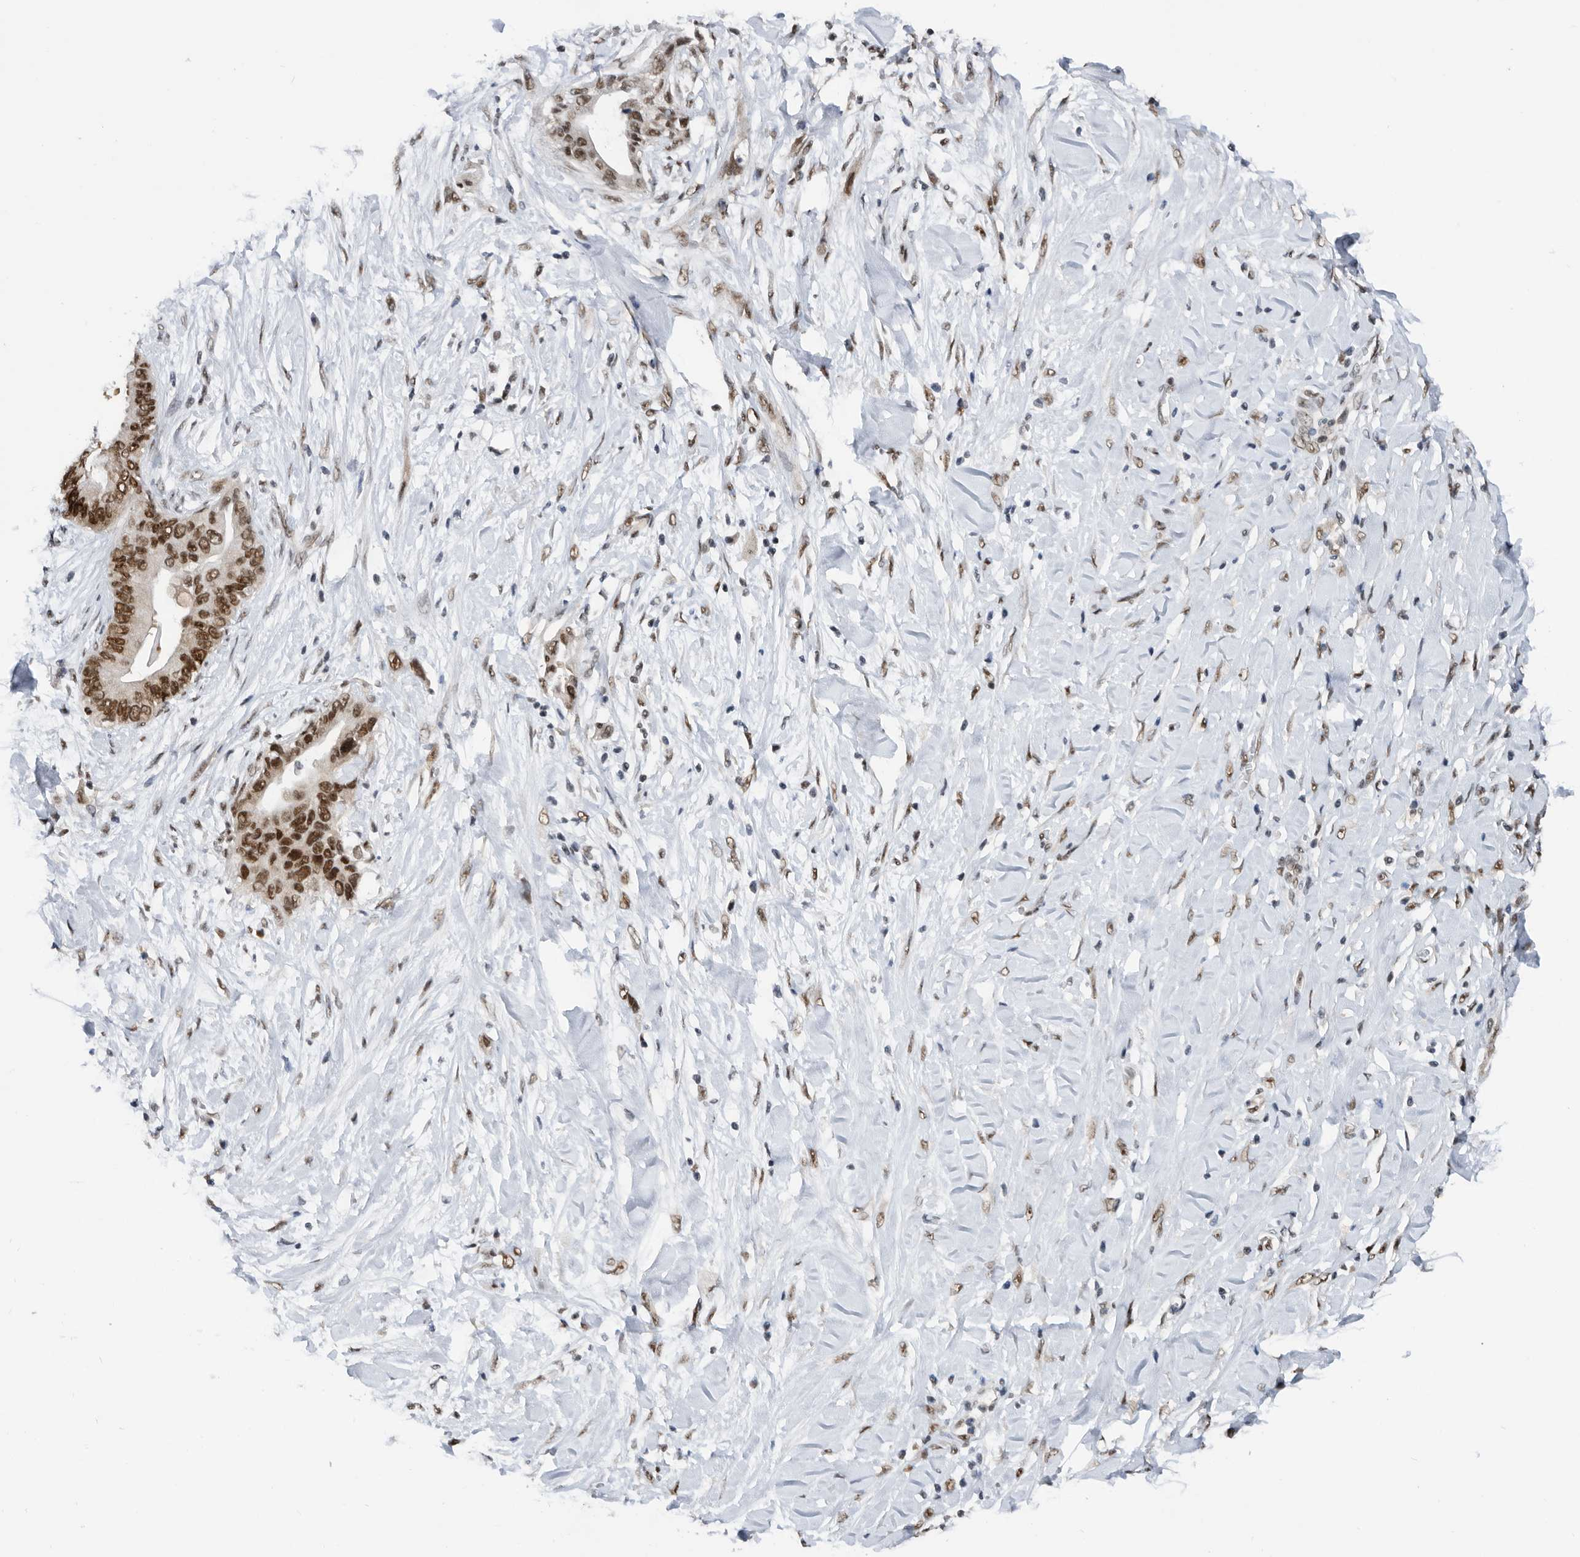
{"staining": {"intensity": "strong", "quantity": ">75%", "location": "nuclear"}, "tissue": "pancreatic cancer", "cell_type": "Tumor cells", "image_type": "cancer", "snomed": [{"axis": "morphology", "description": "Normal tissue, NOS"}, {"axis": "morphology", "description": "Adenocarcinoma, NOS"}, {"axis": "topography", "description": "Pancreas"}, {"axis": "topography", "description": "Peripheral nerve tissue"}], "caption": "IHC staining of pancreatic cancer, which displays high levels of strong nuclear staining in approximately >75% of tumor cells indicating strong nuclear protein staining. The staining was performed using DAB (brown) for protein detection and nuclei were counterstained in hematoxylin (blue).", "gene": "ZNF260", "patient": {"sex": "male", "age": 59}}